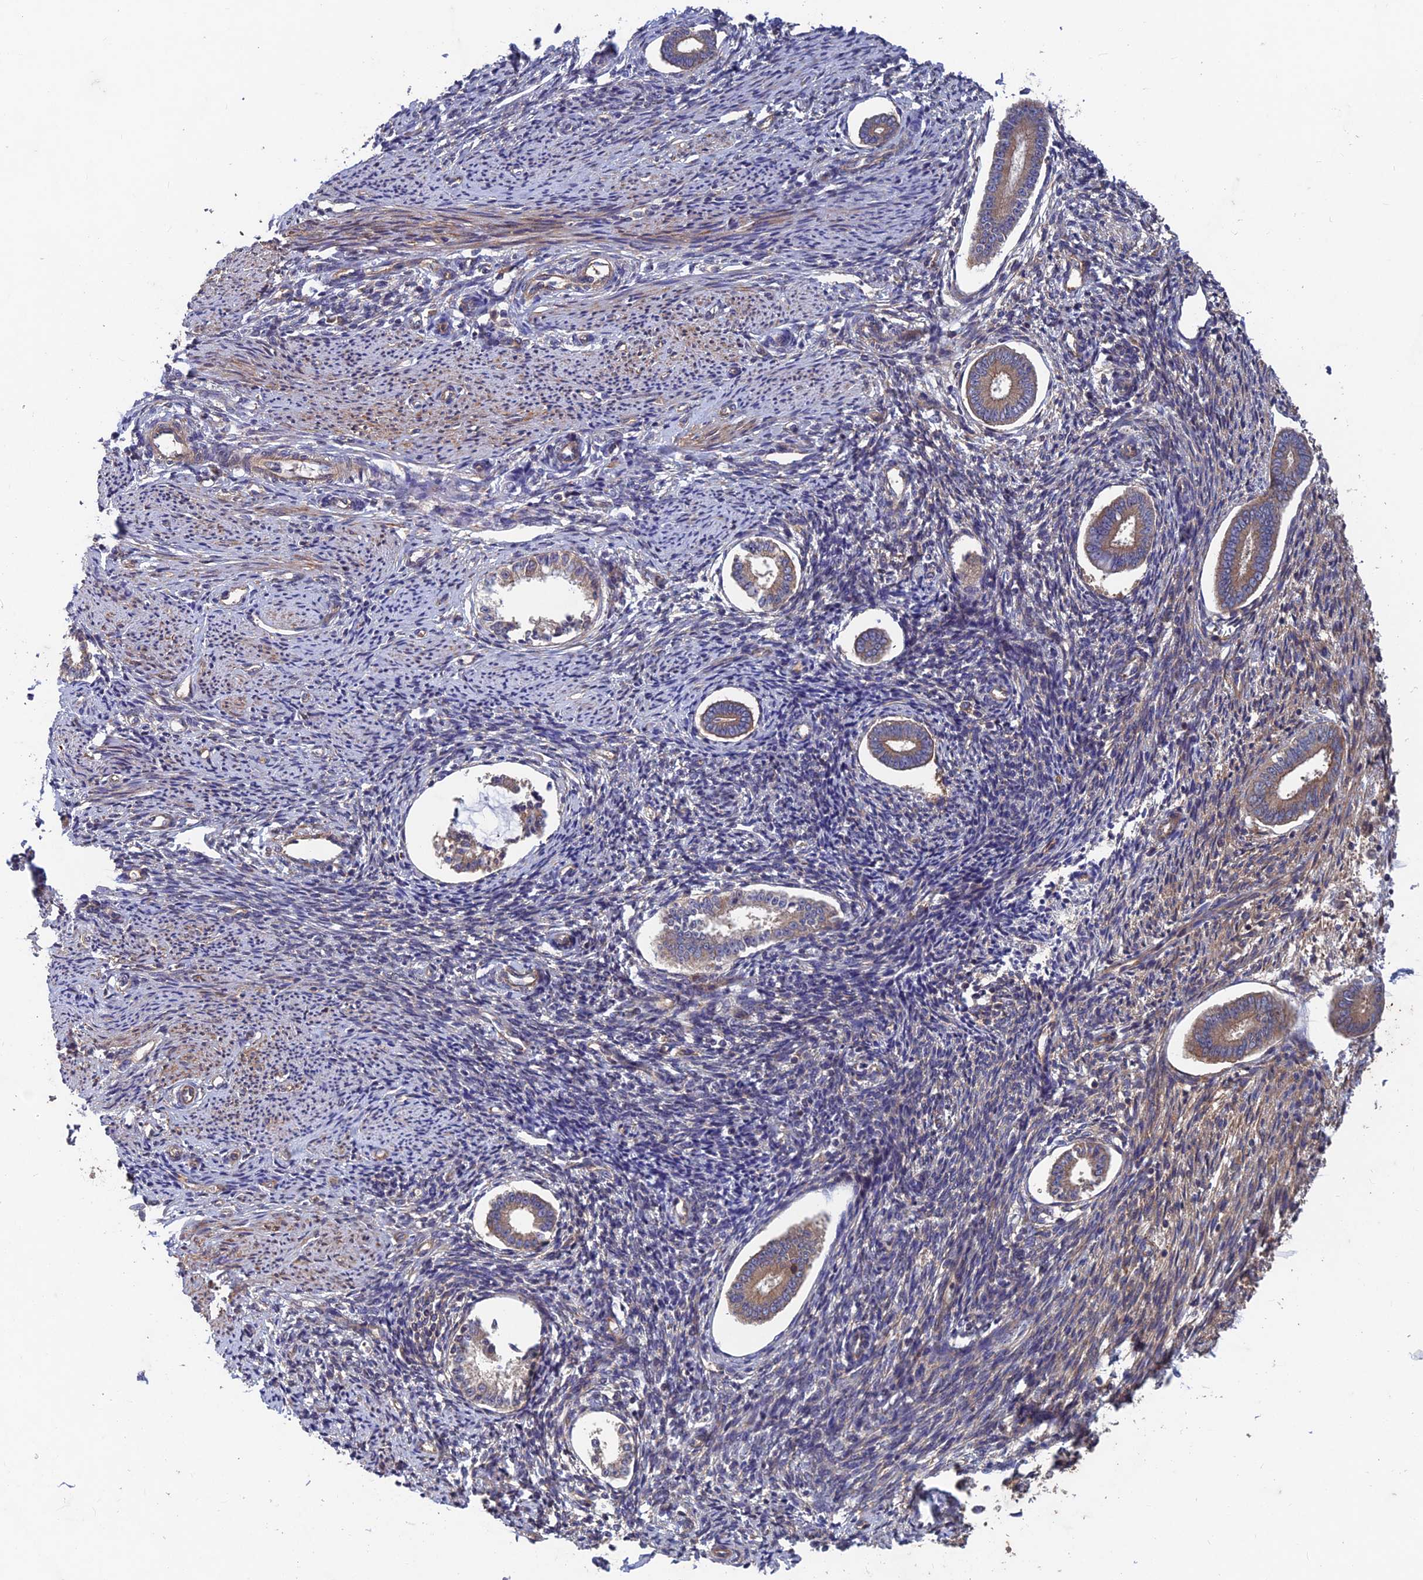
{"staining": {"intensity": "weak", "quantity": "<25%", "location": "cytoplasmic/membranous"}, "tissue": "endometrium", "cell_type": "Cells in endometrial stroma", "image_type": "normal", "snomed": [{"axis": "morphology", "description": "Normal tissue, NOS"}, {"axis": "topography", "description": "Endometrium"}], "caption": "The immunohistochemistry micrograph has no significant positivity in cells in endometrial stroma of endometrium.", "gene": "NCAPG", "patient": {"sex": "female", "age": 56}}